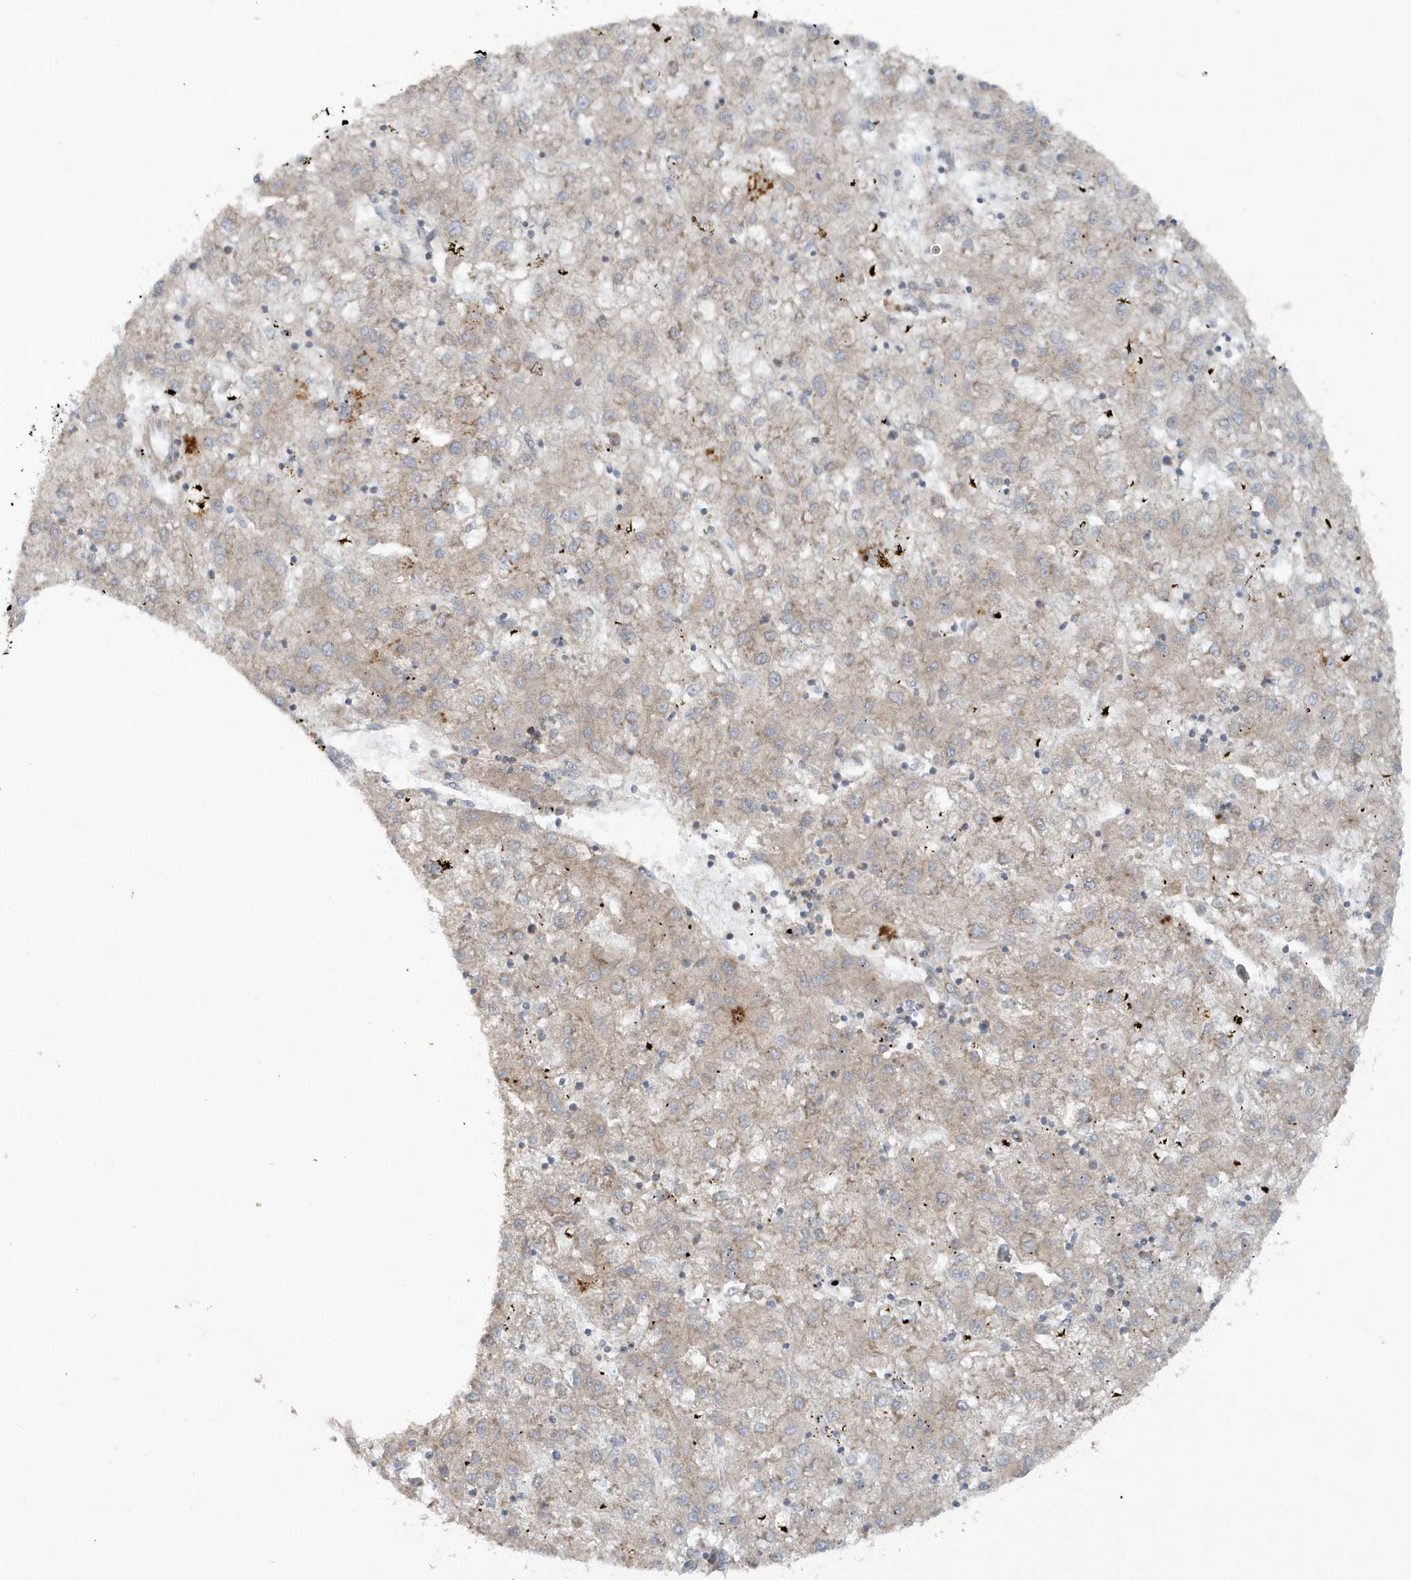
{"staining": {"intensity": "negative", "quantity": "none", "location": "none"}, "tissue": "liver cancer", "cell_type": "Tumor cells", "image_type": "cancer", "snomed": [{"axis": "morphology", "description": "Carcinoma, Hepatocellular, NOS"}, {"axis": "topography", "description": "Liver"}], "caption": "Immunohistochemical staining of liver cancer exhibits no significant staining in tumor cells.", "gene": "CNOT10", "patient": {"sex": "male", "age": 72}}